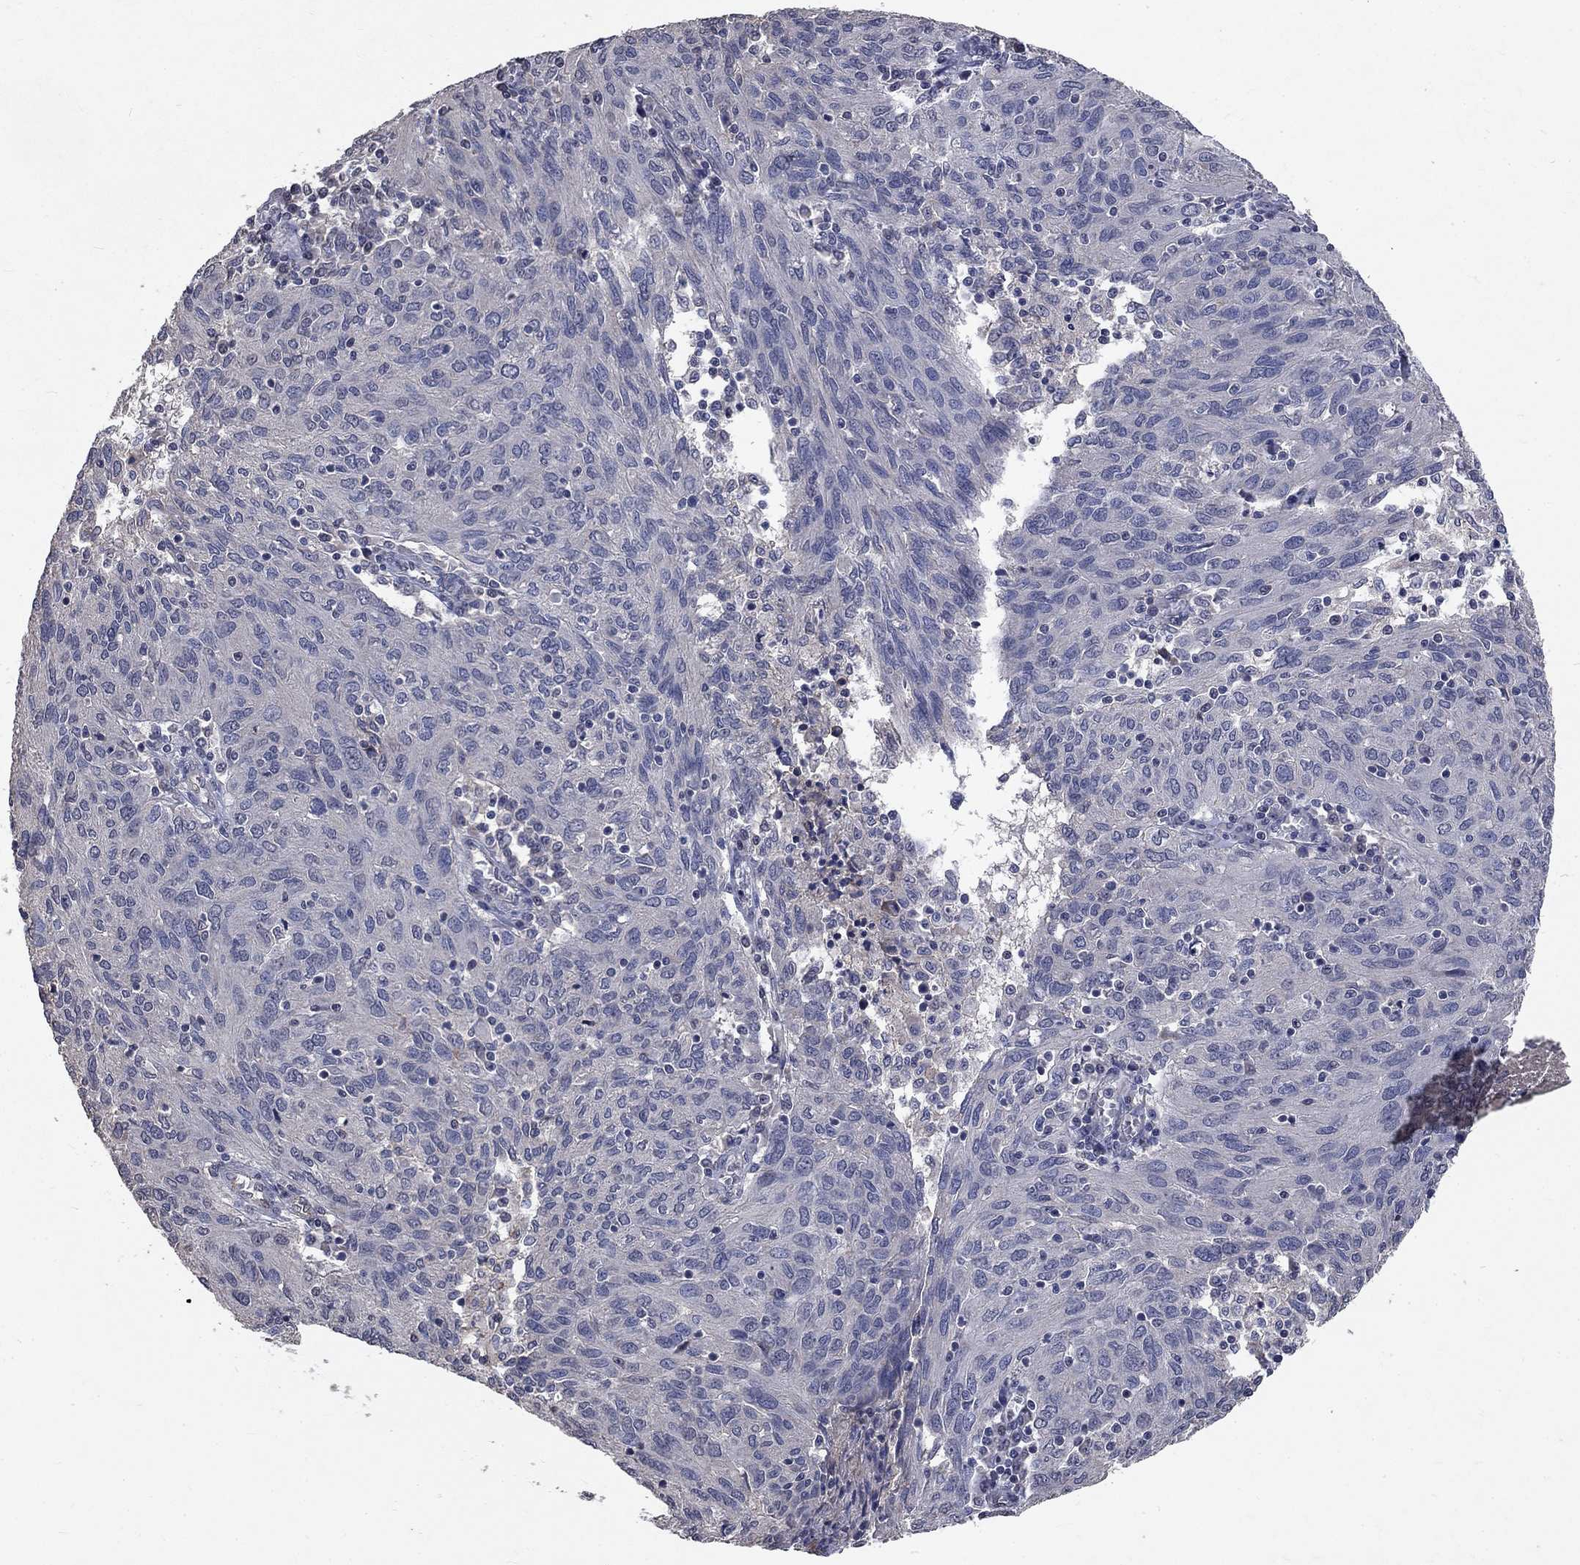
{"staining": {"intensity": "negative", "quantity": "none", "location": "none"}, "tissue": "ovarian cancer", "cell_type": "Tumor cells", "image_type": "cancer", "snomed": [{"axis": "morphology", "description": "Carcinoma, endometroid"}, {"axis": "topography", "description": "Ovary"}], "caption": "Immunohistochemistry image of human ovarian endometroid carcinoma stained for a protein (brown), which reveals no staining in tumor cells. (Brightfield microscopy of DAB IHC at high magnification).", "gene": "CHST5", "patient": {"sex": "female", "age": 50}}